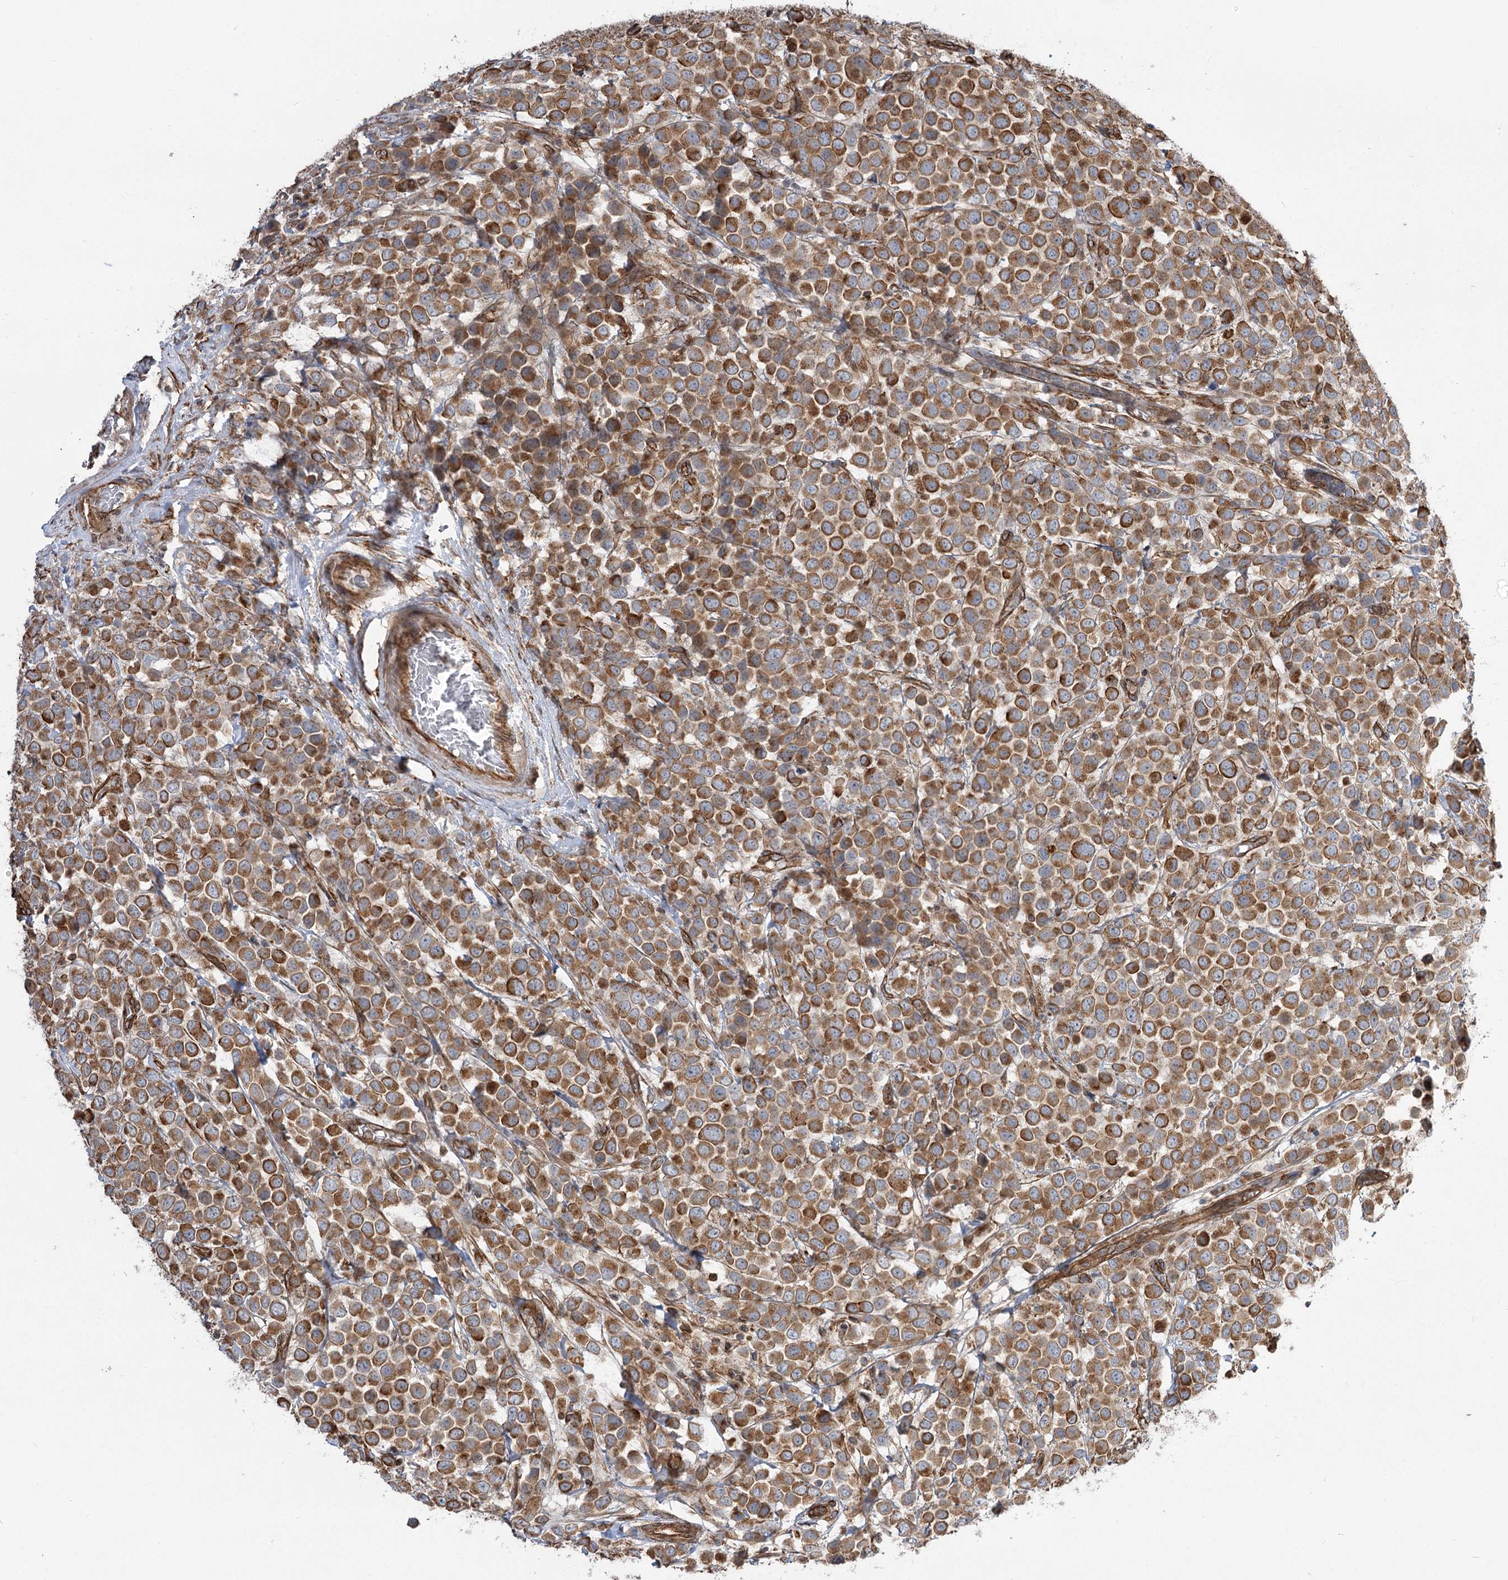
{"staining": {"intensity": "moderate", "quantity": ">75%", "location": "cytoplasmic/membranous"}, "tissue": "breast cancer", "cell_type": "Tumor cells", "image_type": "cancer", "snomed": [{"axis": "morphology", "description": "Duct carcinoma"}, {"axis": "topography", "description": "Breast"}], "caption": "IHC histopathology image of human breast cancer stained for a protein (brown), which reveals medium levels of moderate cytoplasmic/membranous positivity in about >75% of tumor cells.", "gene": "SH3BP5L", "patient": {"sex": "female", "age": 61}}